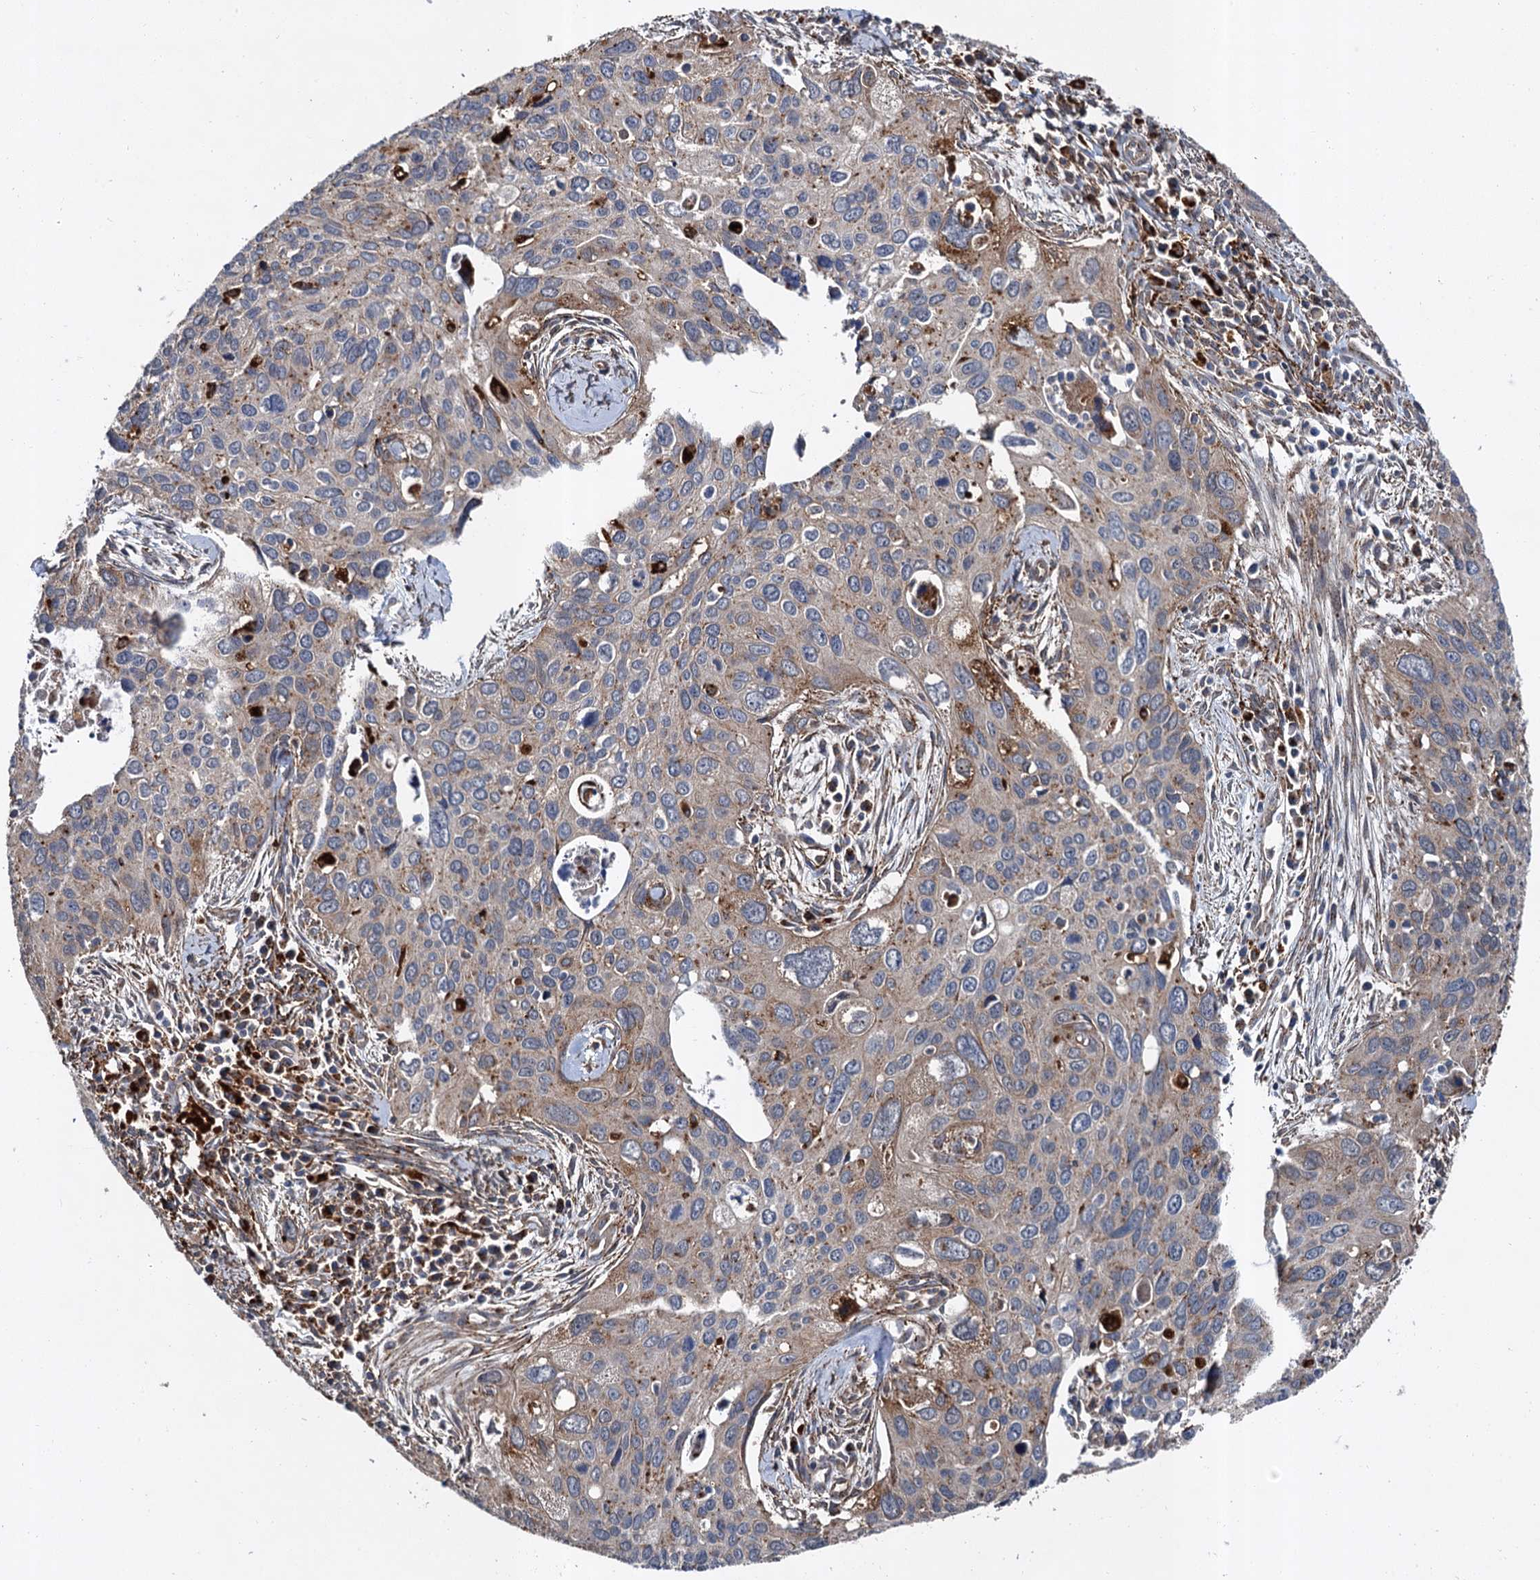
{"staining": {"intensity": "weak", "quantity": "25%-75%", "location": "cytoplasmic/membranous"}, "tissue": "cervical cancer", "cell_type": "Tumor cells", "image_type": "cancer", "snomed": [{"axis": "morphology", "description": "Squamous cell carcinoma, NOS"}, {"axis": "topography", "description": "Cervix"}], "caption": "This is an image of immunohistochemistry staining of cervical squamous cell carcinoma, which shows weak expression in the cytoplasmic/membranous of tumor cells.", "gene": "GBA1", "patient": {"sex": "female", "age": 55}}